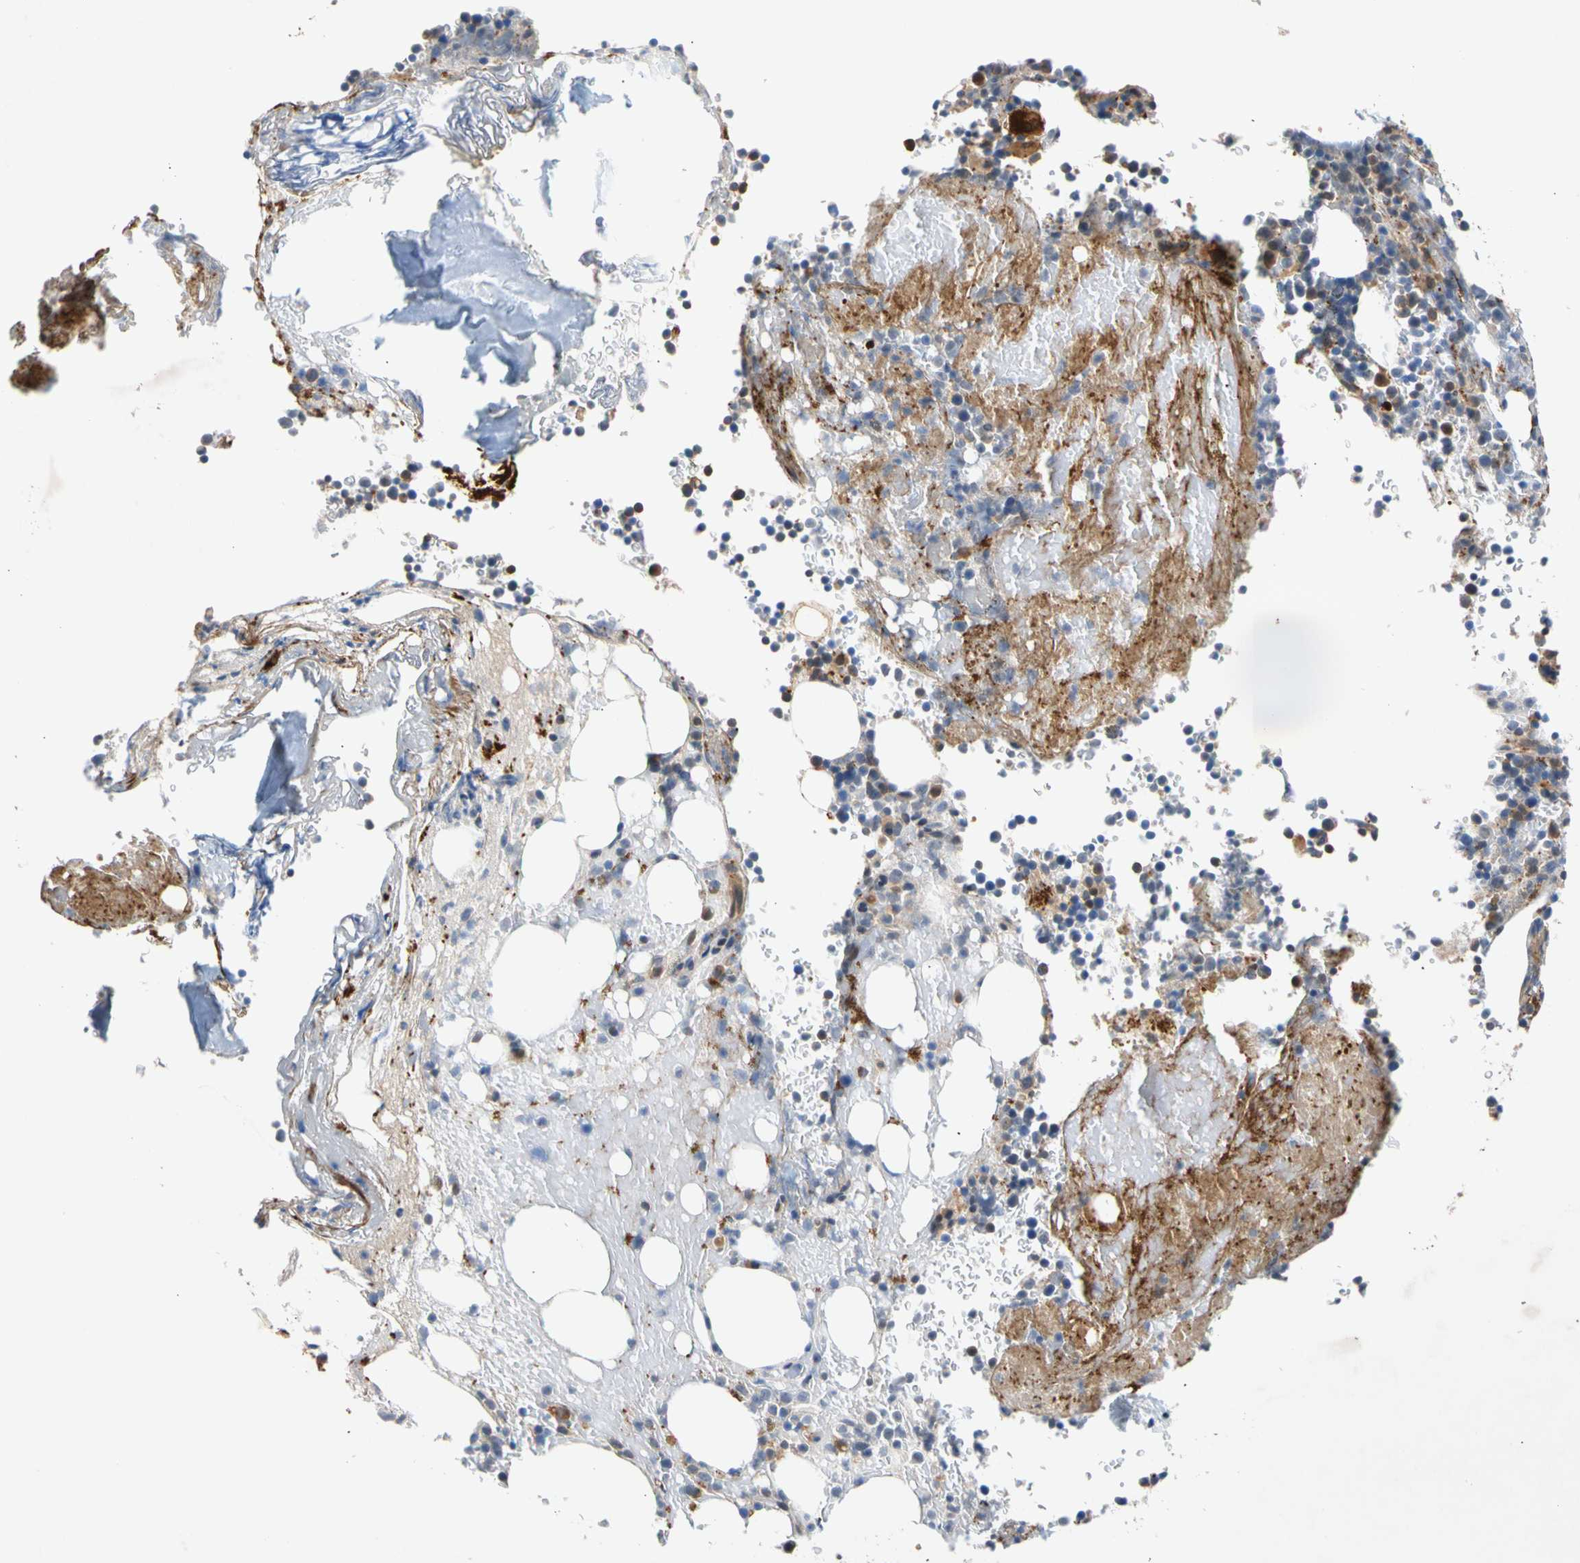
{"staining": {"intensity": "strong", "quantity": "<25%", "location": "cytoplasmic/membranous"}, "tissue": "bone marrow", "cell_type": "Hematopoietic cells", "image_type": "normal", "snomed": [{"axis": "morphology", "description": "Normal tissue, NOS"}, {"axis": "topography", "description": "Bone marrow"}], "caption": "About <25% of hematopoietic cells in unremarkable bone marrow exhibit strong cytoplasmic/membranous protein staining as visualized by brown immunohistochemical staining.", "gene": "CNST", "patient": {"sex": "female", "age": 73}}